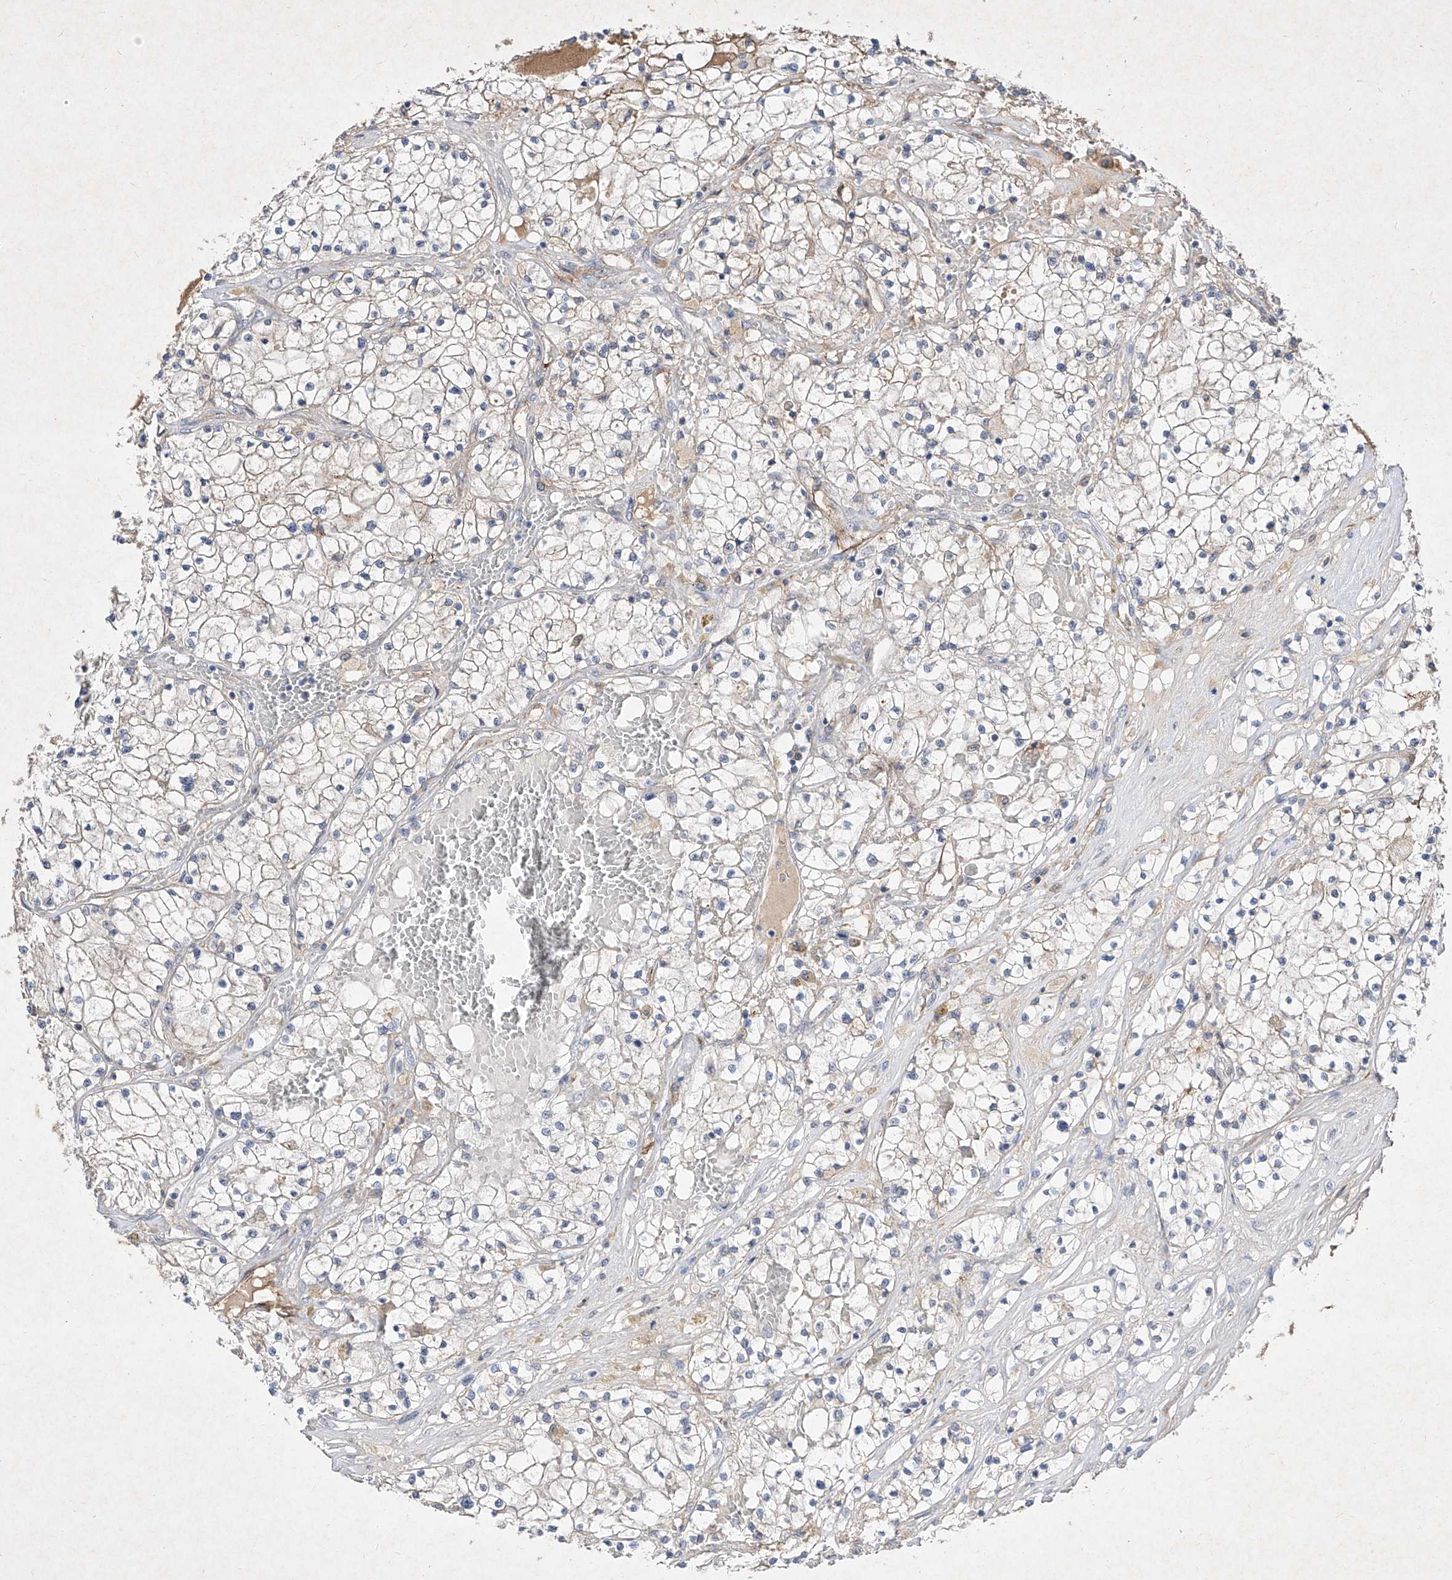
{"staining": {"intensity": "negative", "quantity": "none", "location": "none"}, "tissue": "renal cancer", "cell_type": "Tumor cells", "image_type": "cancer", "snomed": [{"axis": "morphology", "description": "Normal tissue, NOS"}, {"axis": "morphology", "description": "Adenocarcinoma, NOS"}, {"axis": "topography", "description": "Kidney"}], "caption": "DAB immunohistochemical staining of adenocarcinoma (renal) shows no significant staining in tumor cells.", "gene": "C4A", "patient": {"sex": "male", "age": 68}}